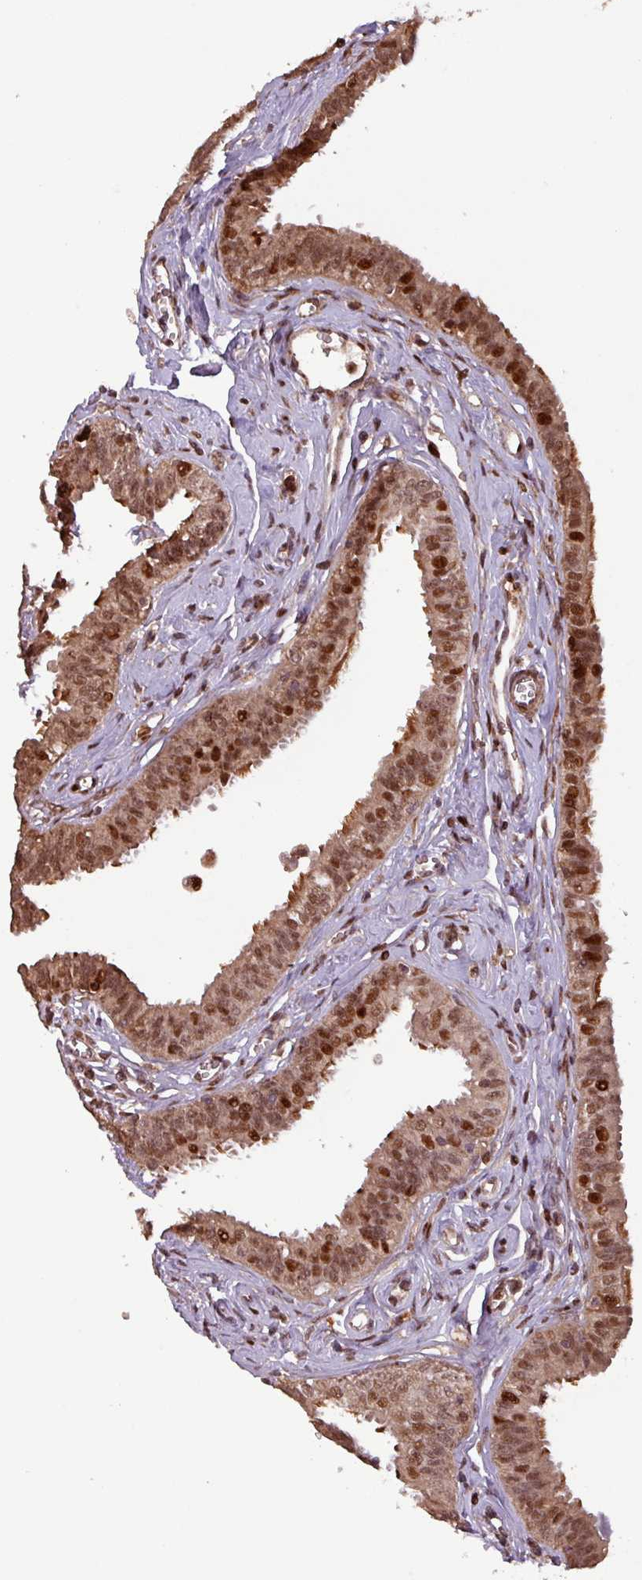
{"staining": {"intensity": "moderate", "quantity": ">75%", "location": "cytoplasmic/membranous,nuclear"}, "tissue": "fallopian tube", "cell_type": "Glandular cells", "image_type": "normal", "snomed": [{"axis": "morphology", "description": "Normal tissue, NOS"}, {"axis": "morphology", "description": "Carcinoma, NOS"}, {"axis": "topography", "description": "Fallopian tube"}, {"axis": "topography", "description": "Ovary"}], "caption": "A high-resolution photomicrograph shows immunohistochemistry staining of normal fallopian tube, which reveals moderate cytoplasmic/membranous,nuclear positivity in approximately >75% of glandular cells.", "gene": "SLC22A24", "patient": {"sex": "female", "age": 59}}